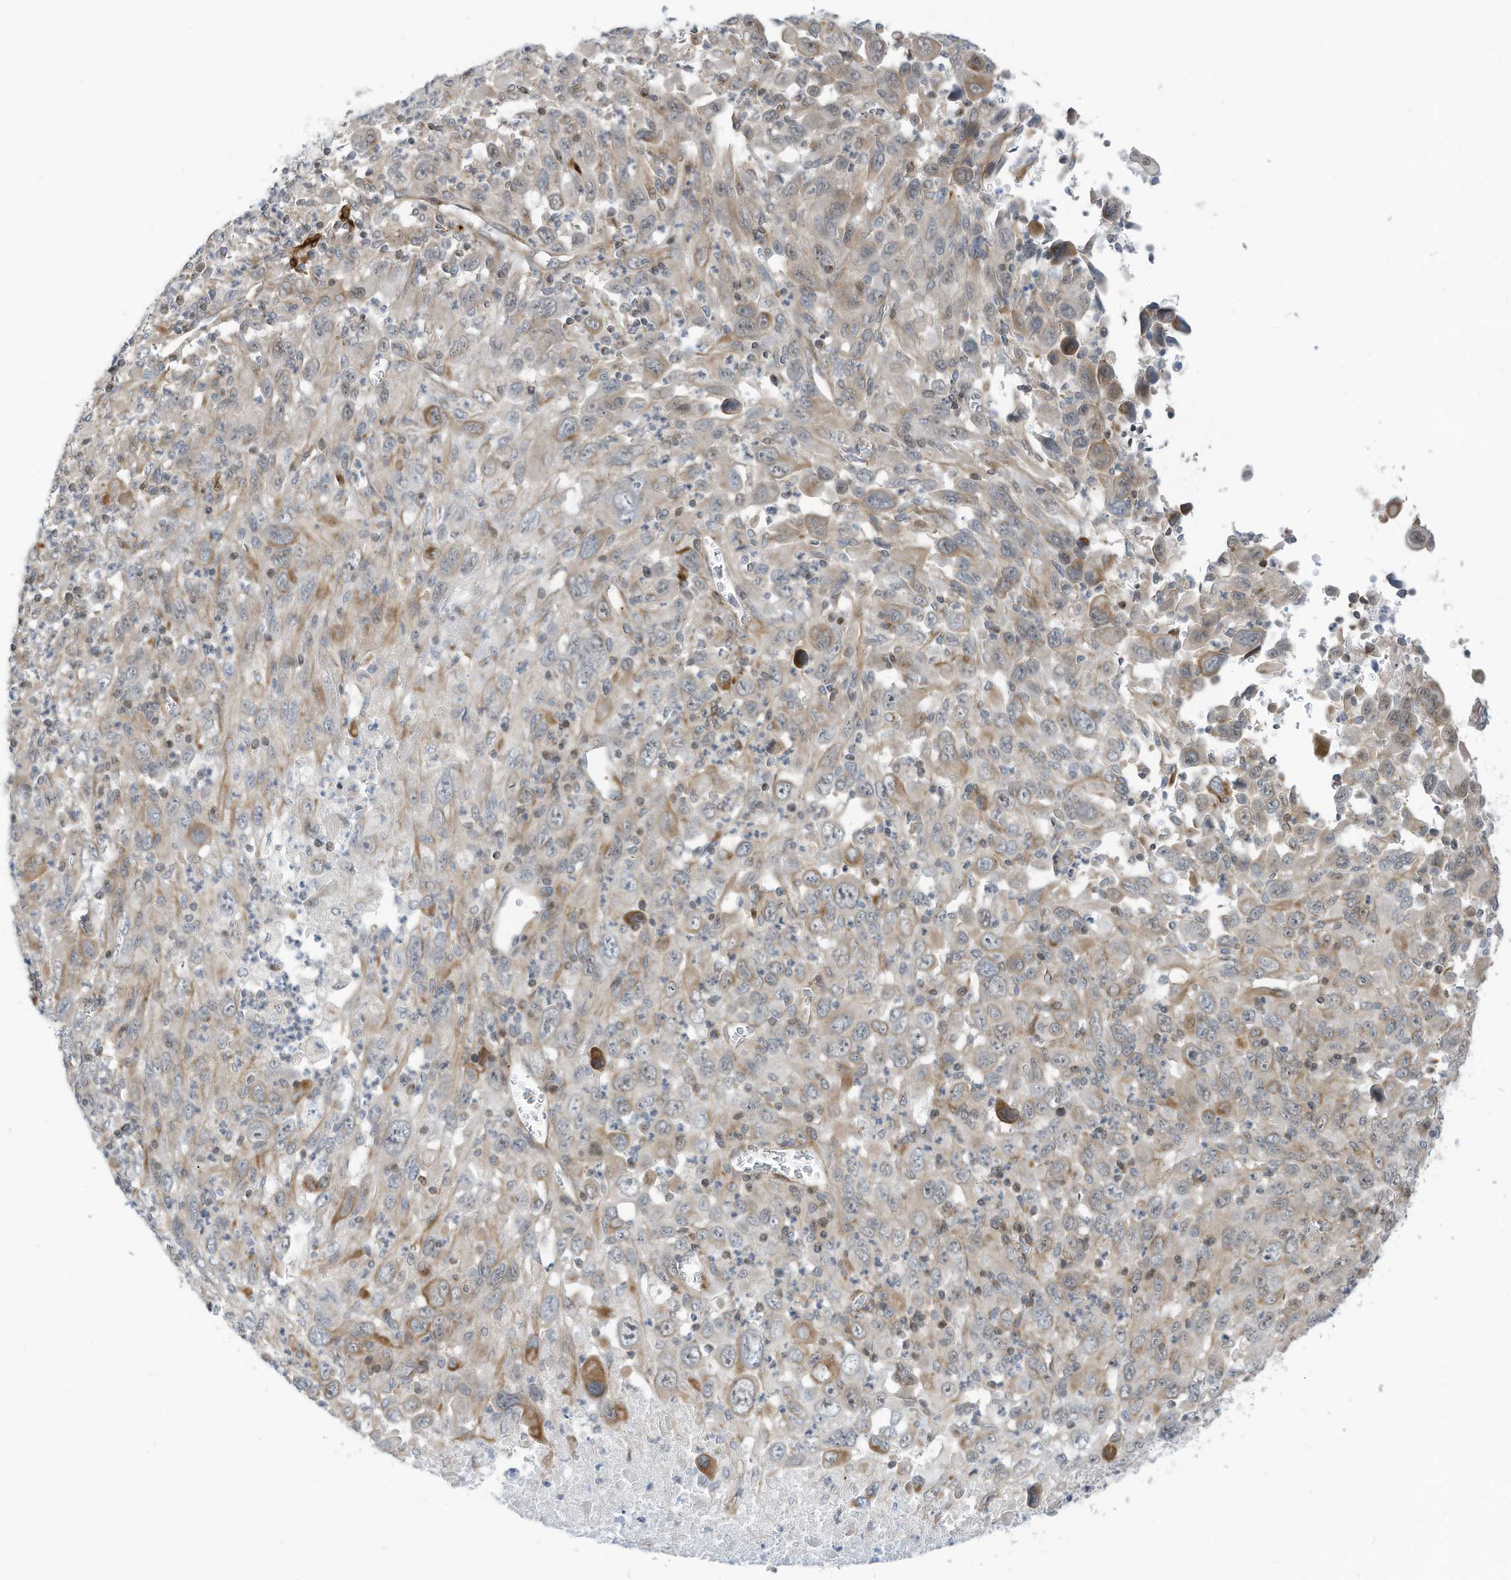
{"staining": {"intensity": "weak", "quantity": "<25%", "location": "cytoplasmic/membranous"}, "tissue": "melanoma", "cell_type": "Tumor cells", "image_type": "cancer", "snomed": [{"axis": "morphology", "description": "Malignant melanoma, Metastatic site"}, {"axis": "topography", "description": "Skin"}], "caption": "A high-resolution micrograph shows immunohistochemistry (IHC) staining of malignant melanoma (metastatic site), which displays no significant positivity in tumor cells.", "gene": "GPATCH3", "patient": {"sex": "female", "age": 56}}